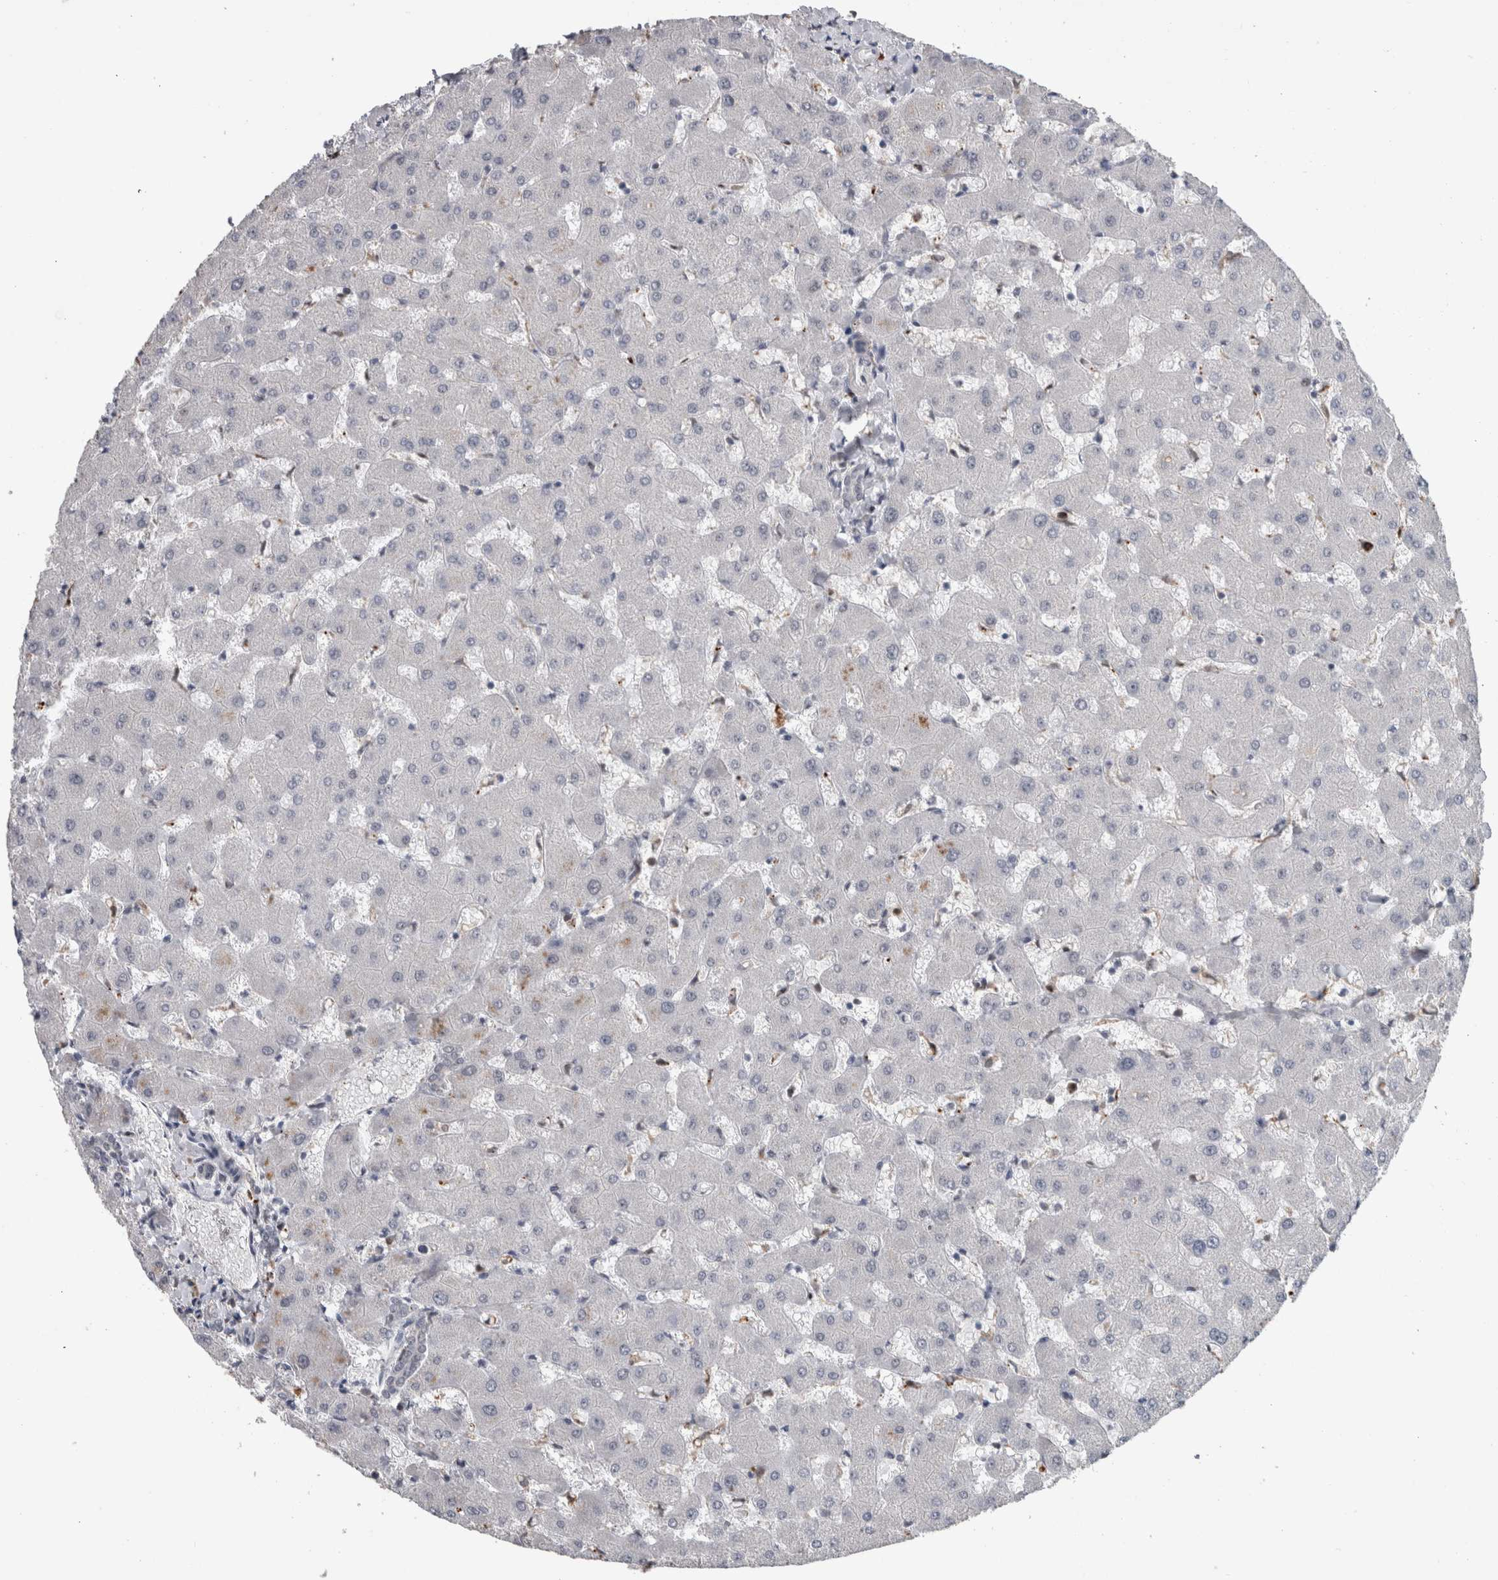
{"staining": {"intensity": "negative", "quantity": "none", "location": "none"}, "tissue": "liver", "cell_type": "Cholangiocytes", "image_type": "normal", "snomed": [{"axis": "morphology", "description": "Normal tissue, NOS"}, {"axis": "topography", "description": "Liver"}], "caption": "There is no significant staining in cholangiocytes of liver. (DAB immunohistochemistry visualized using brightfield microscopy, high magnification).", "gene": "POLD2", "patient": {"sex": "female", "age": 63}}